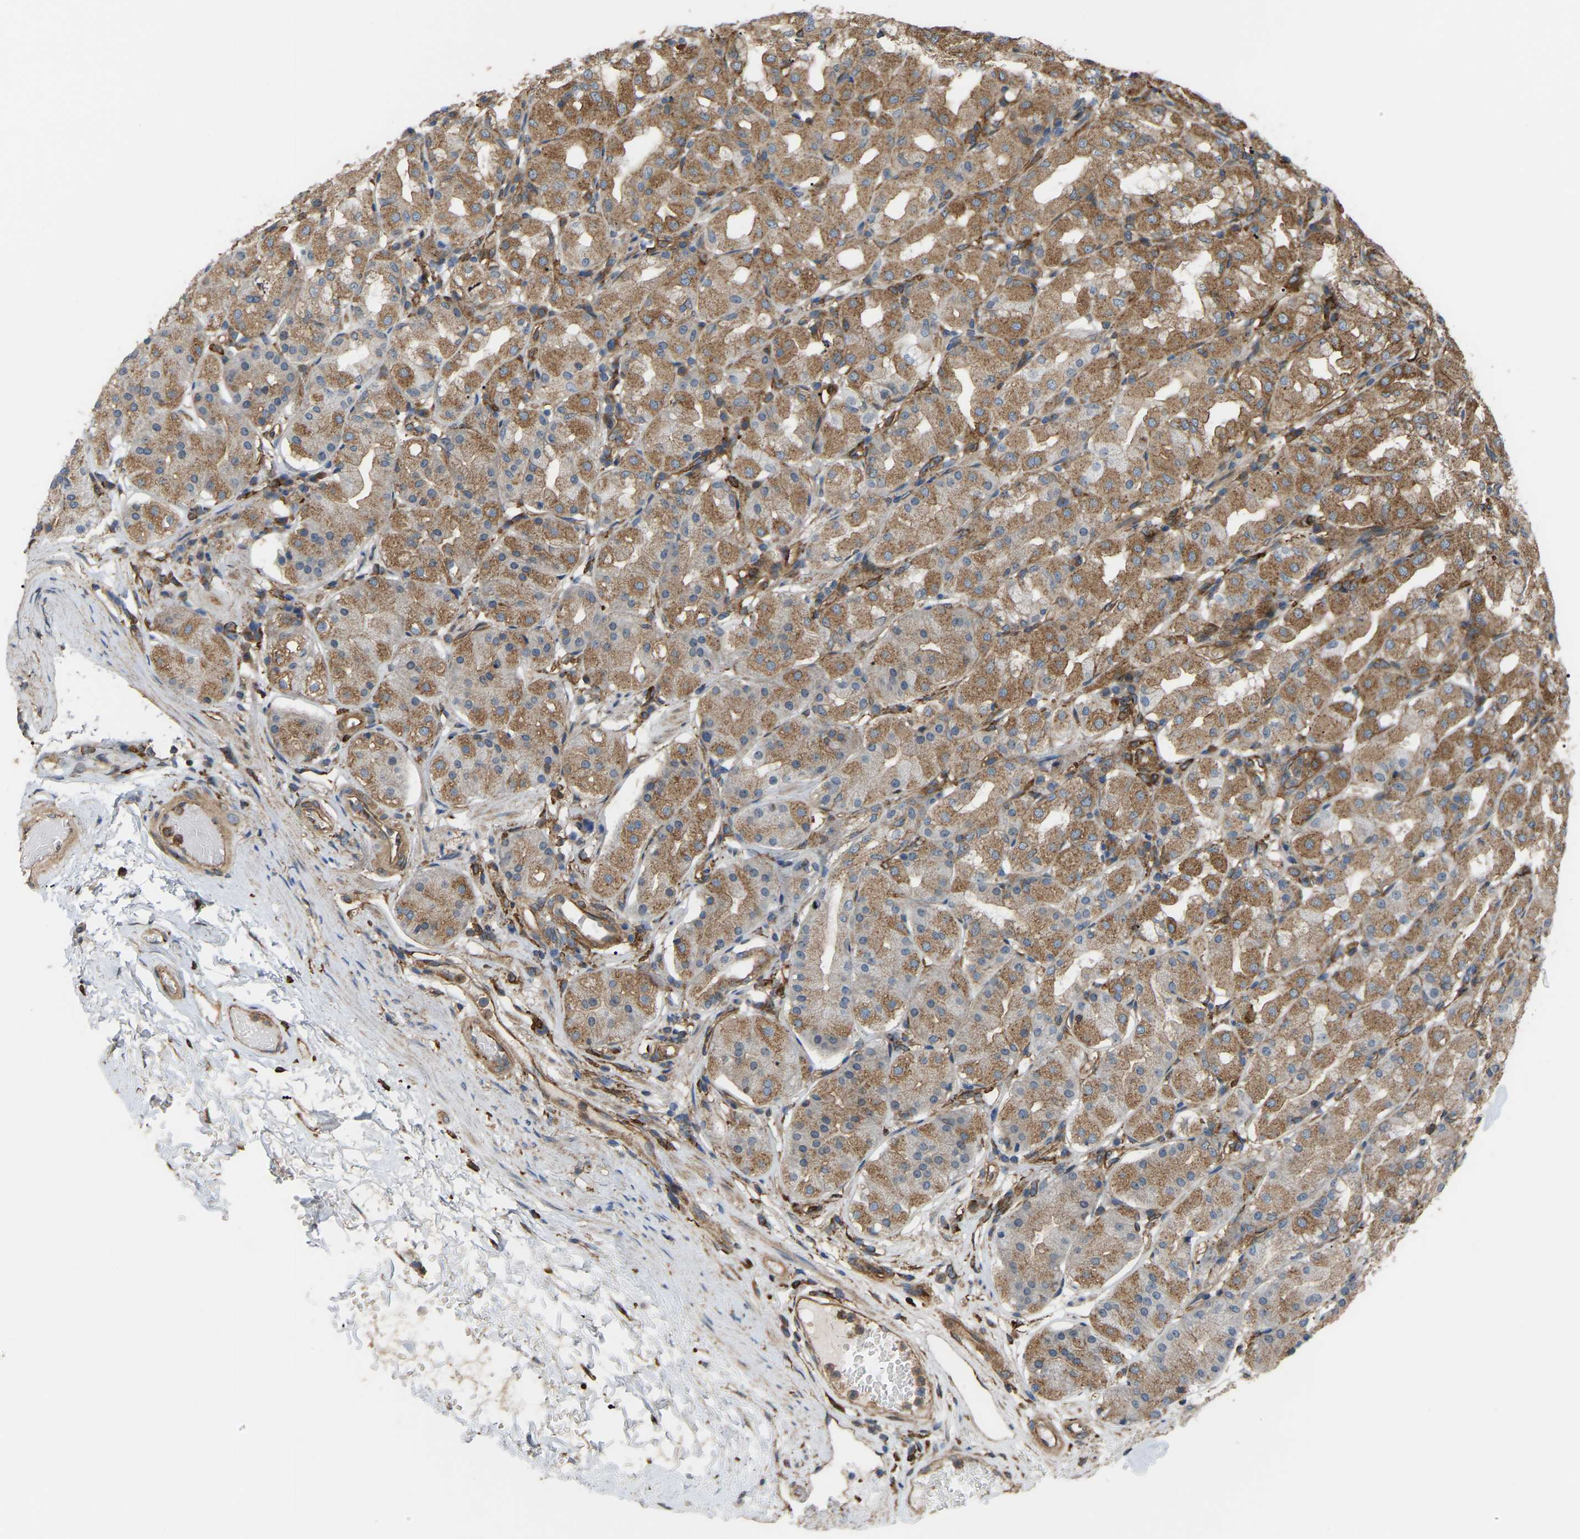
{"staining": {"intensity": "moderate", "quantity": ">75%", "location": "cytoplasmic/membranous"}, "tissue": "stomach", "cell_type": "Glandular cells", "image_type": "normal", "snomed": [{"axis": "morphology", "description": "Normal tissue, NOS"}, {"axis": "topography", "description": "Stomach"}, {"axis": "topography", "description": "Stomach, lower"}], "caption": "Immunohistochemistry histopathology image of normal stomach: human stomach stained using immunohistochemistry shows medium levels of moderate protein expression localized specifically in the cytoplasmic/membranous of glandular cells, appearing as a cytoplasmic/membranous brown color.", "gene": "PICALM", "patient": {"sex": "female", "age": 56}}